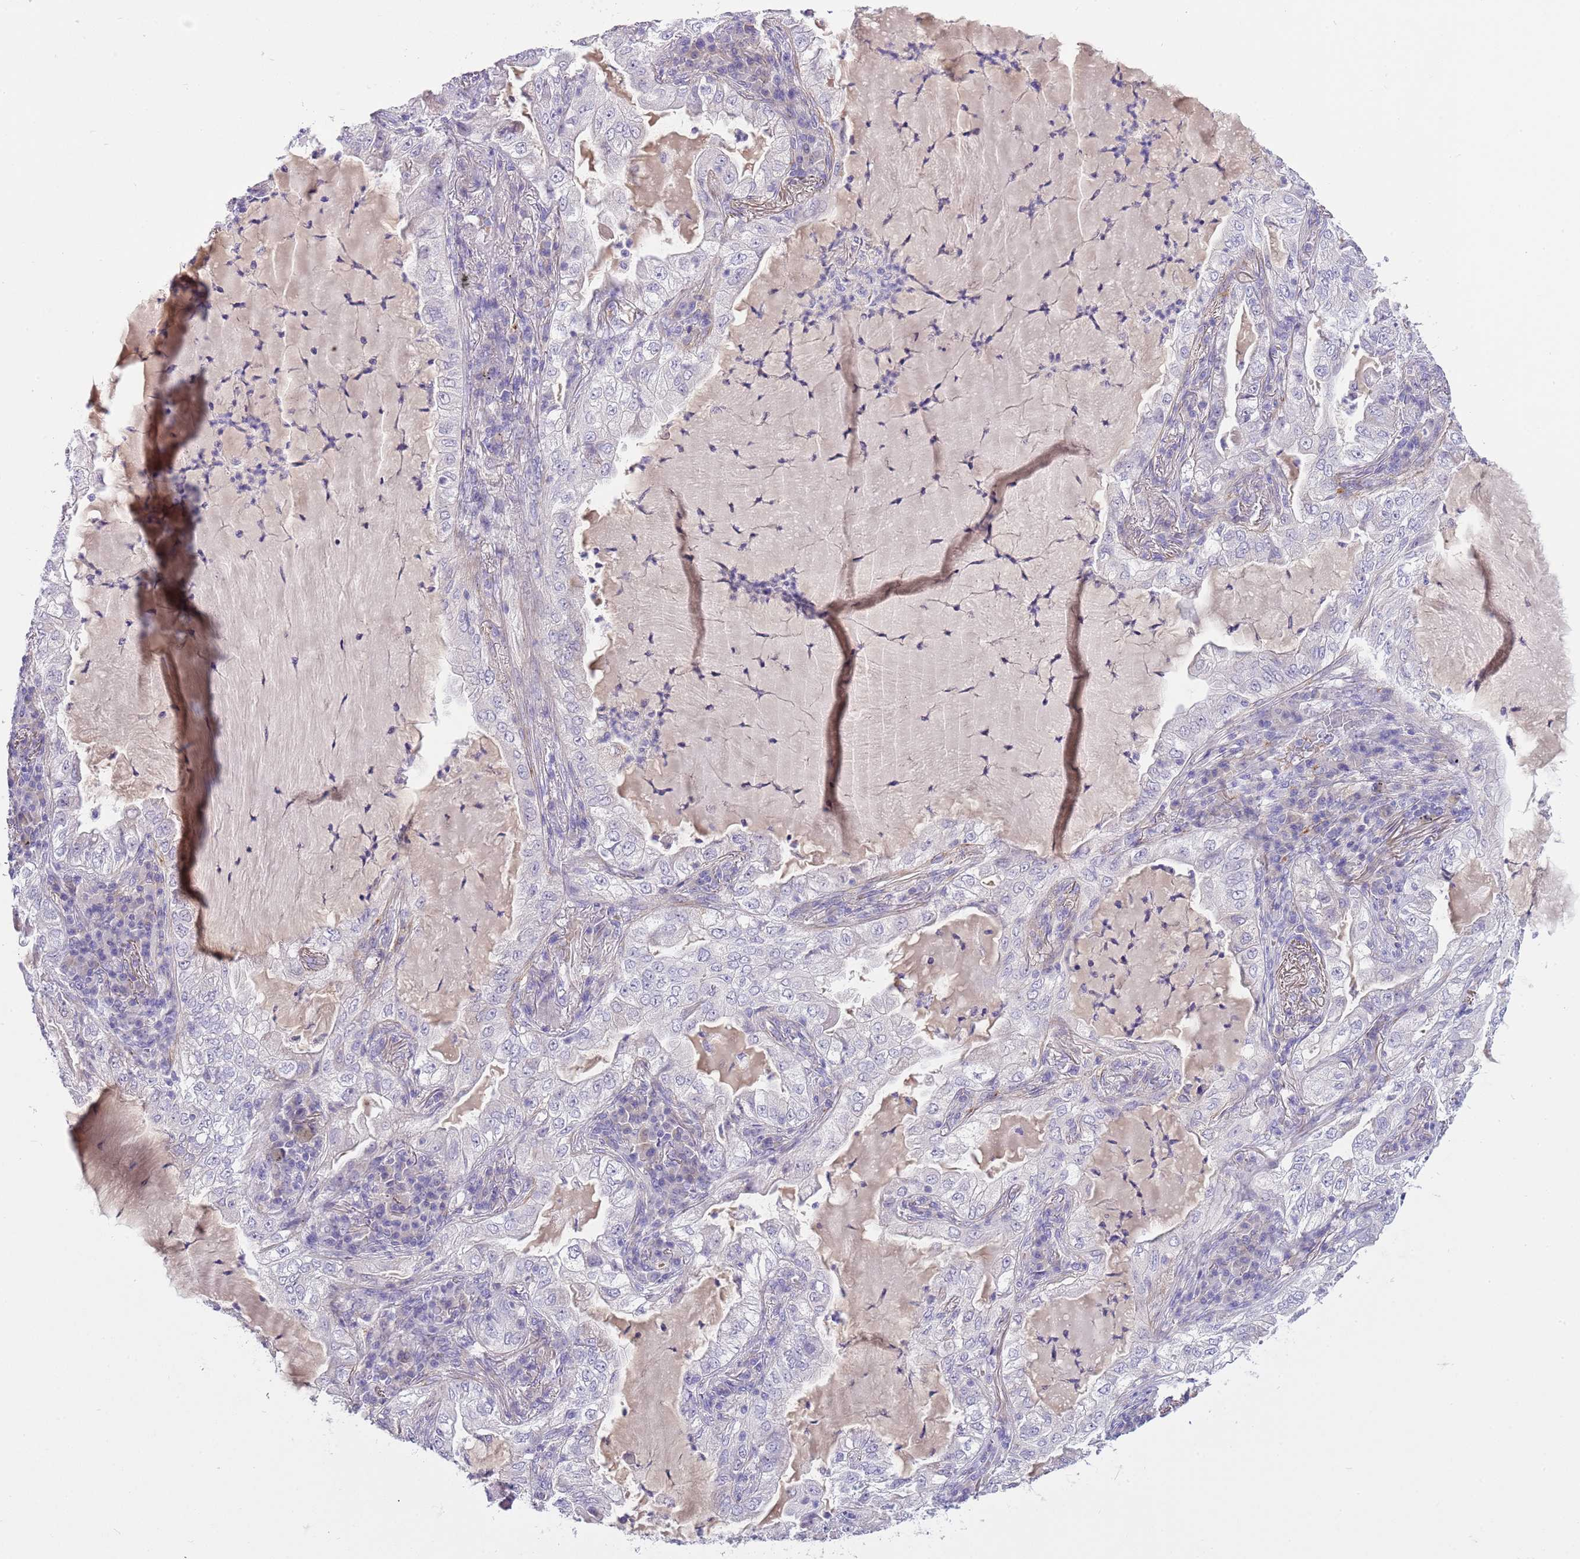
{"staining": {"intensity": "negative", "quantity": "none", "location": "none"}, "tissue": "lung cancer", "cell_type": "Tumor cells", "image_type": "cancer", "snomed": [{"axis": "morphology", "description": "Adenocarcinoma, NOS"}, {"axis": "topography", "description": "Lung"}], "caption": "The histopathology image exhibits no significant staining in tumor cells of lung cancer (adenocarcinoma).", "gene": "CFAP73", "patient": {"sex": "female", "age": 73}}